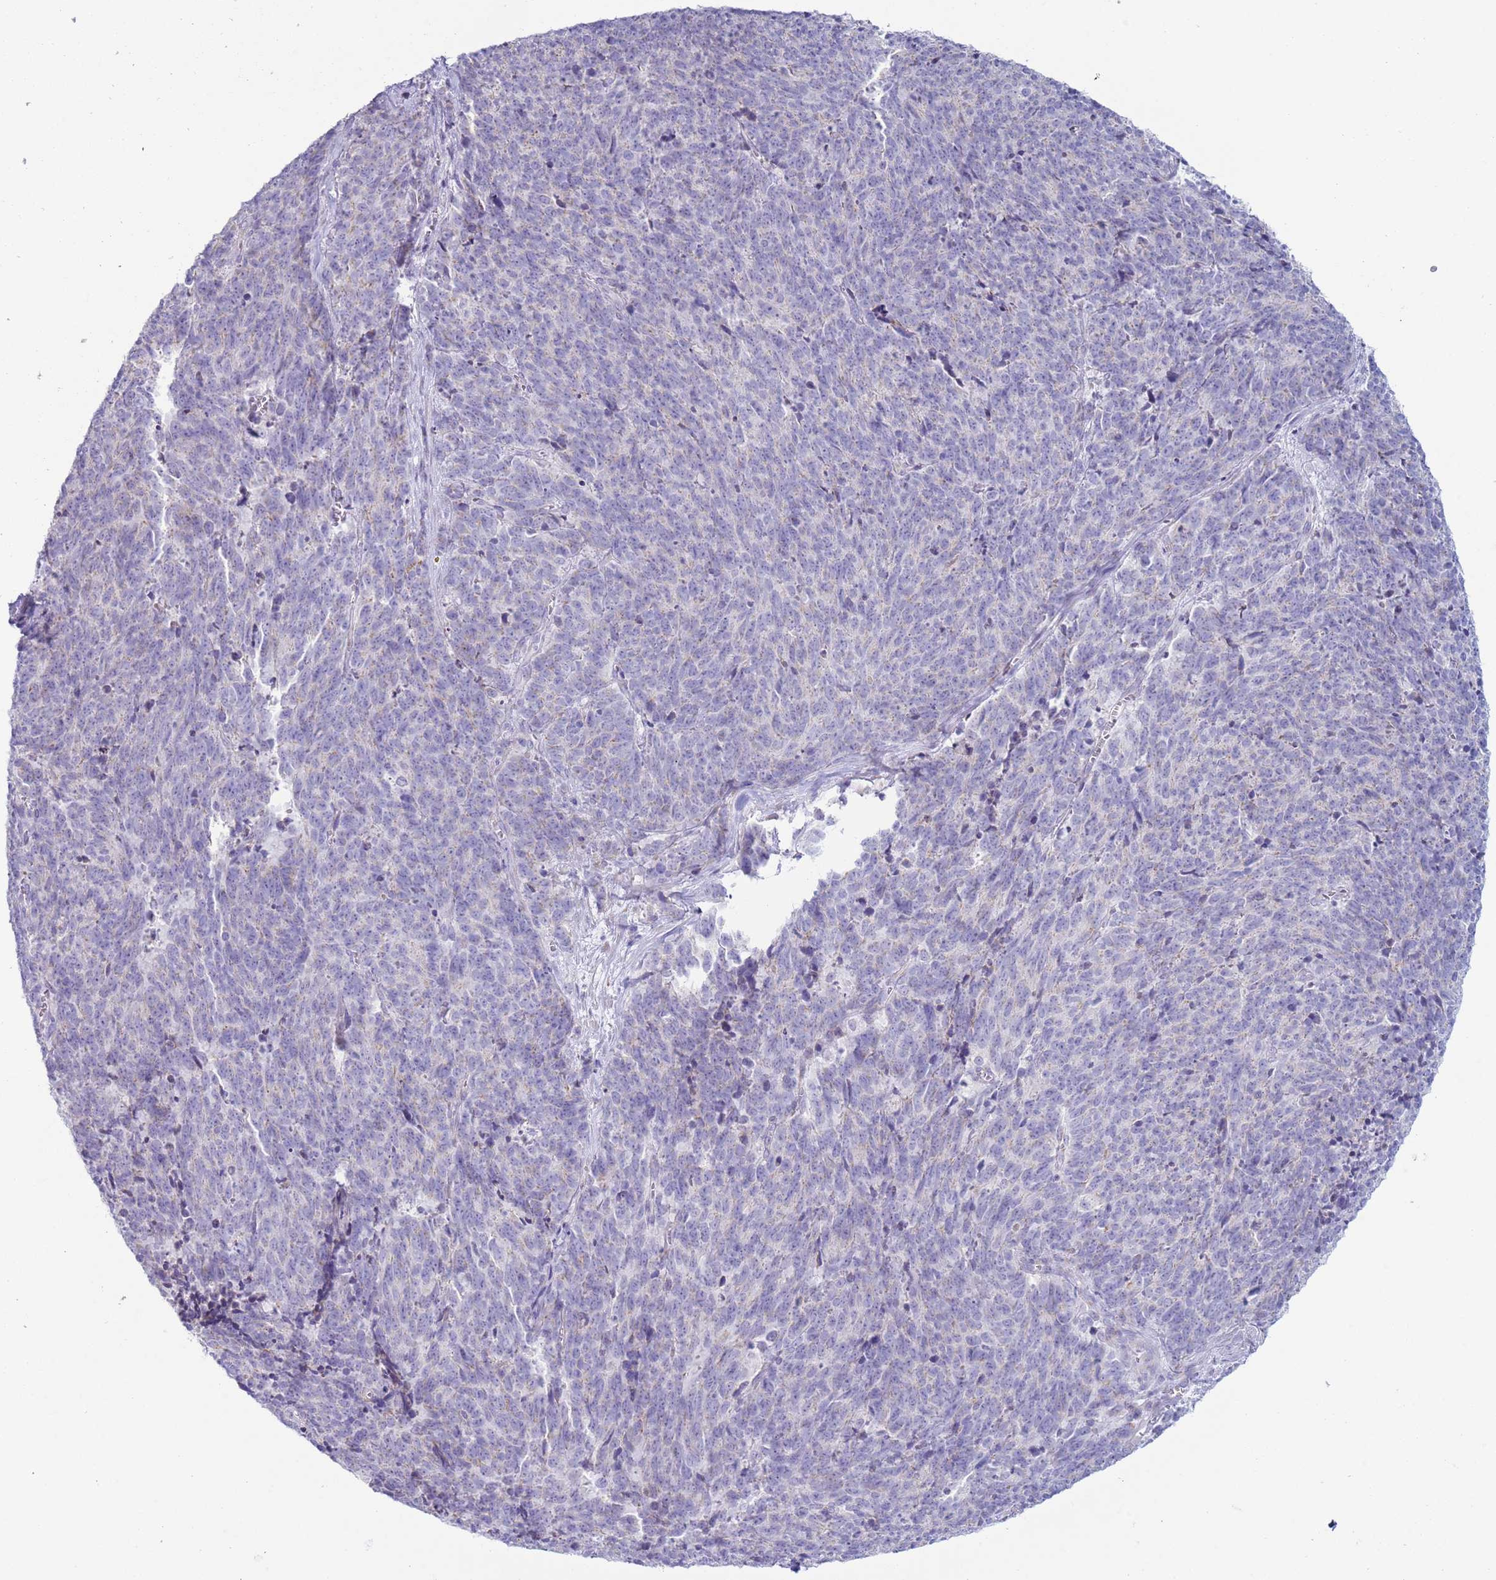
{"staining": {"intensity": "negative", "quantity": "none", "location": "none"}, "tissue": "cervical cancer", "cell_type": "Tumor cells", "image_type": "cancer", "snomed": [{"axis": "morphology", "description": "Squamous cell carcinoma, NOS"}, {"axis": "topography", "description": "Cervix"}], "caption": "The IHC histopathology image has no significant positivity in tumor cells of cervical cancer (squamous cell carcinoma) tissue.", "gene": "NPAP1", "patient": {"sex": "female", "age": 29}}